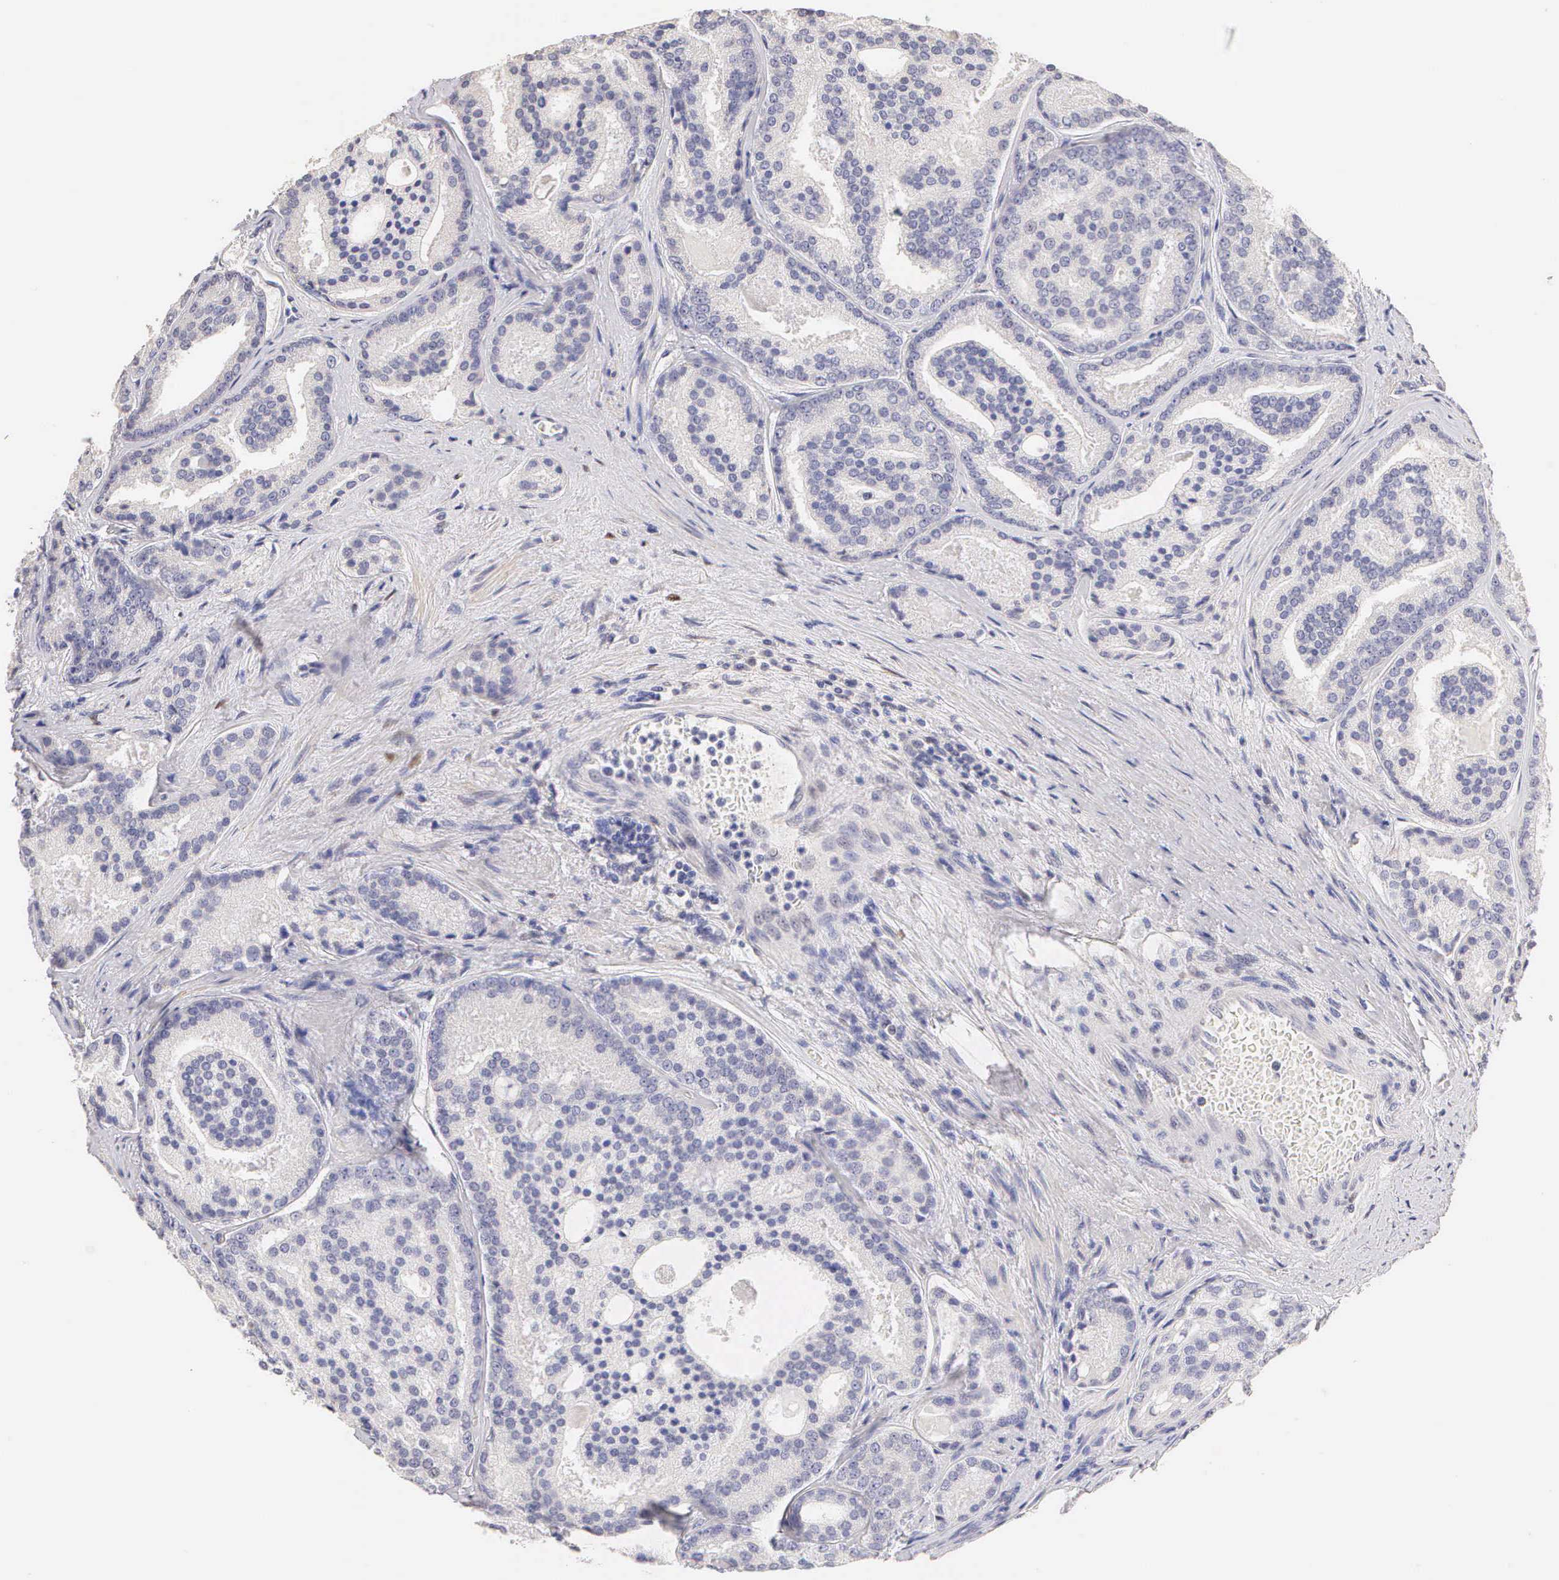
{"staining": {"intensity": "negative", "quantity": "none", "location": "none"}, "tissue": "prostate cancer", "cell_type": "Tumor cells", "image_type": "cancer", "snomed": [{"axis": "morphology", "description": "Adenocarcinoma, High grade"}, {"axis": "topography", "description": "Prostate"}], "caption": "Immunohistochemistry of prostate adenocarcinoma (high-grade) demonstrates no staining in tumor cells. The staining was performed using DAB to visualize the protein expression in brown, while the nuclei were stained in blue with hematoxylin (Magnification: 20x).", "gene": "ESR1", "patient": {"sex": "male", "age": 64}}